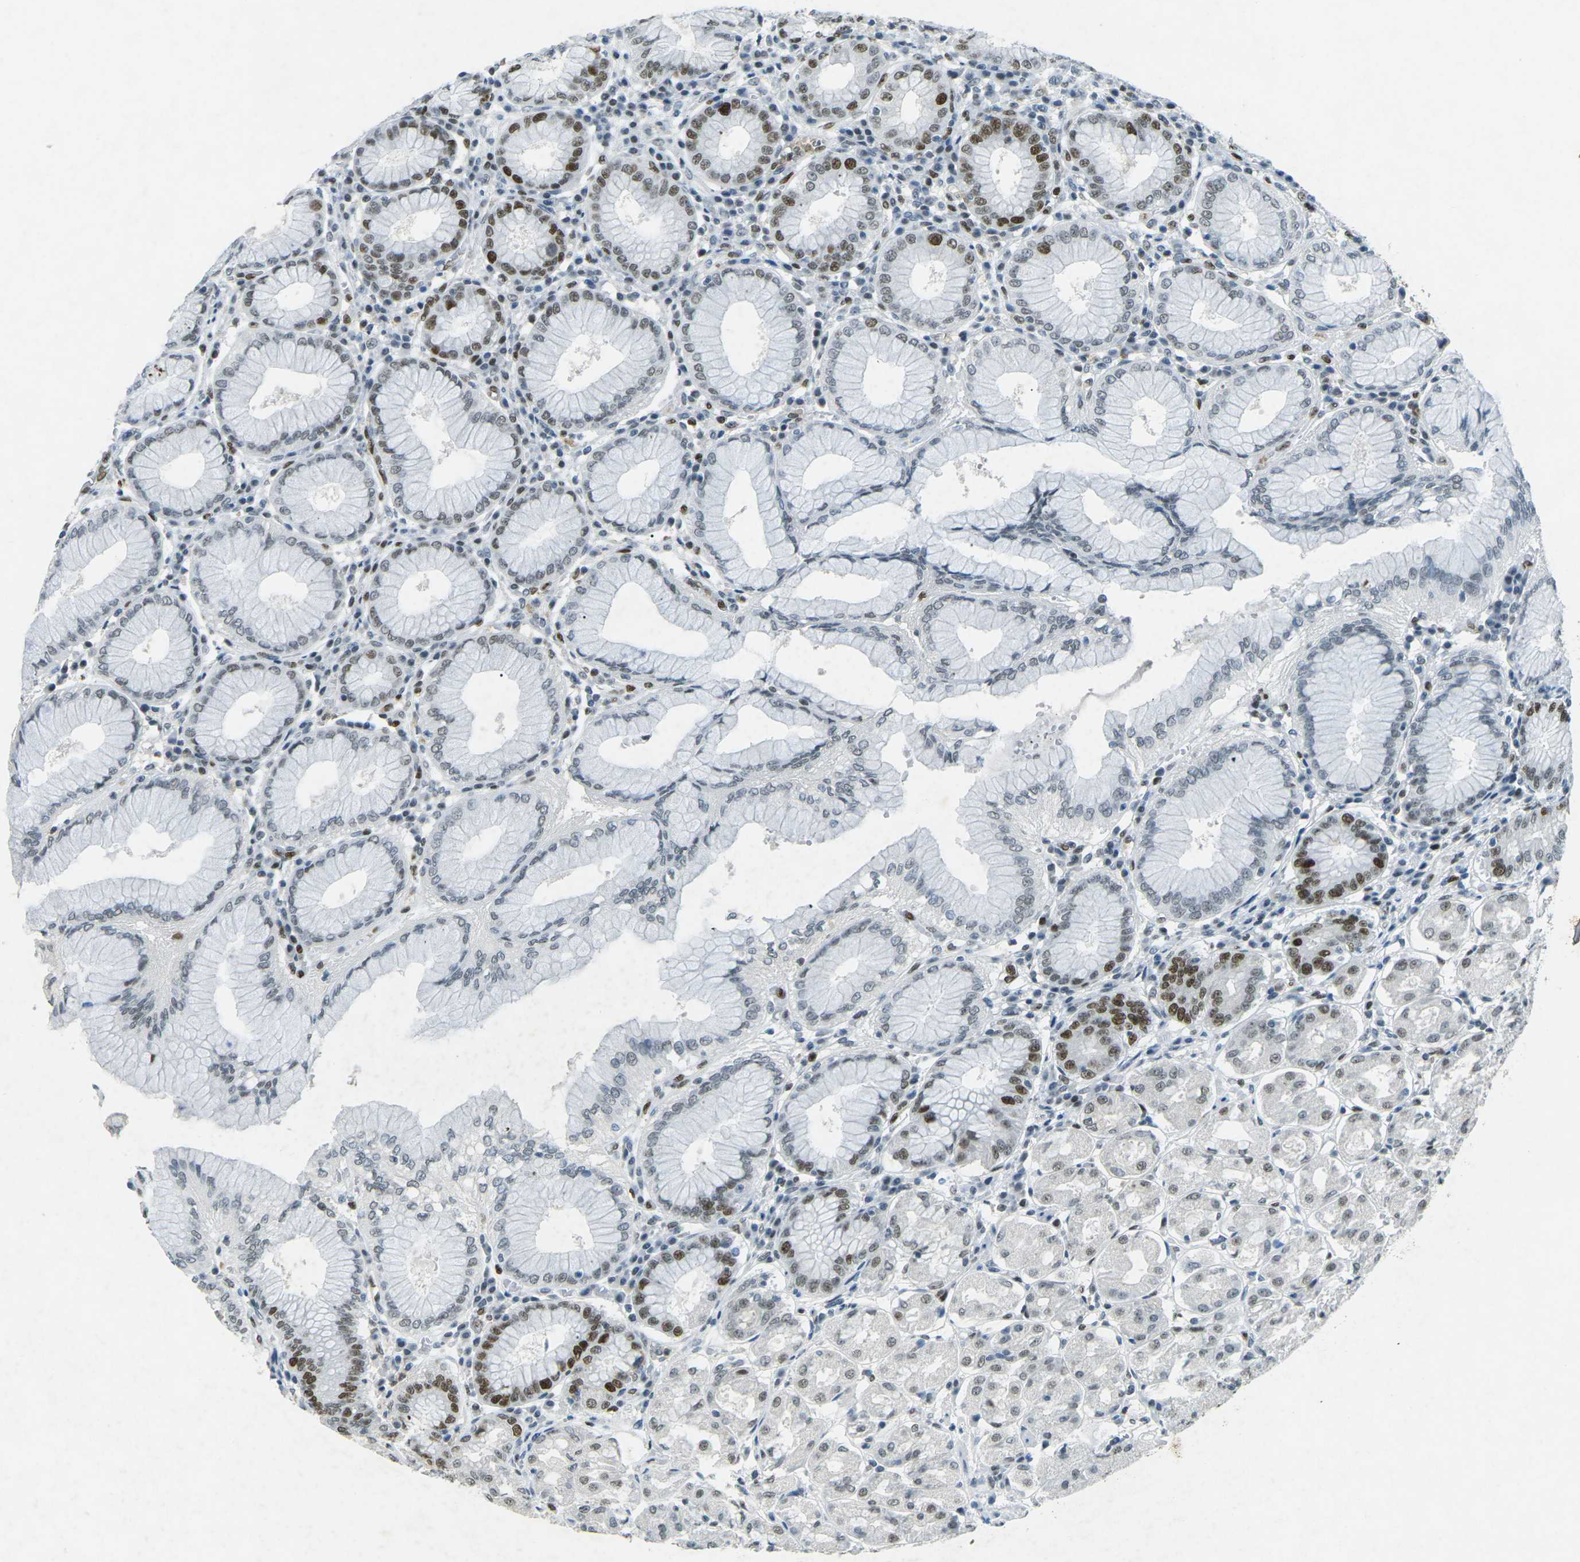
{"staining": {"intensity": "strong", "quantity": ">75%", "location": "nuclear"}, "tissue": "stomach", "cell_type": "Glandular cells", "image_type": "normal", "snomed": [{"axis": "morphology", "description": "Normal tissue, NOS"}, {"axis": "topography", "description": "Stomach"}, {"axis": "topography", "description": "Stomach, lower"}], "caption": "Immunohistochemical staining of normal human stomach demonstrates strong nuclear protein expression in about >75% of glandular cells.", "gene": "RB1", "patient": {"sex": "female", "age": 56}}